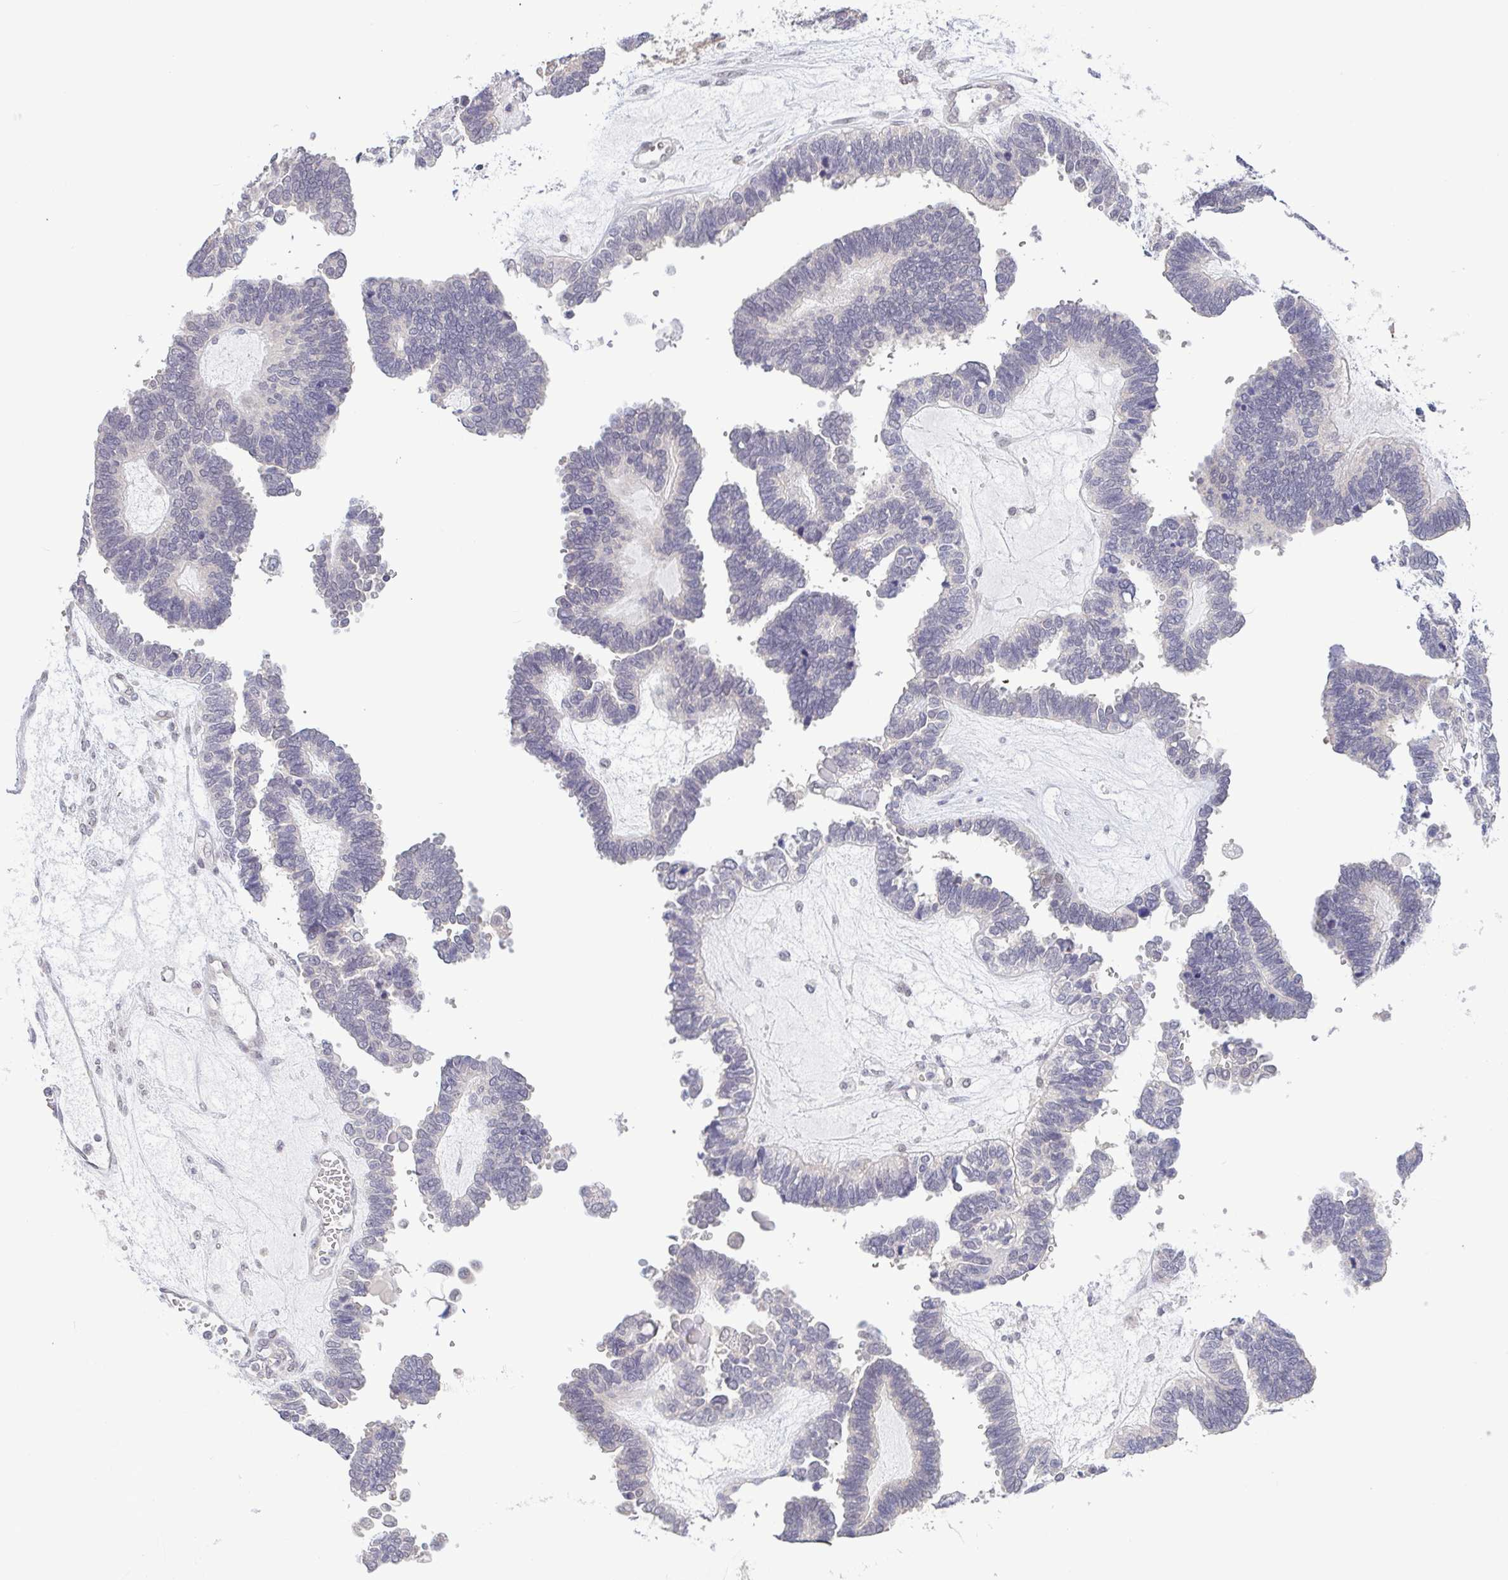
{"staining": {"intensity": "negative", "quantity": "none", "location": "none"}, "tissue": "ovarian cancer", "cell_type": "Tumor cells", "image_type": "cancer", "snomed": [{"axis": "morphology", "description": "Cystadenocarcinoma, serous, NOS"}, {"axis": "topography", "description": "Ovary"}], "caption": "Protein analysis of ovarian cancer shows no significant expression in tumor cells.", "gene": "HYPK", "patient": {"sex": "female", "age": 51}}